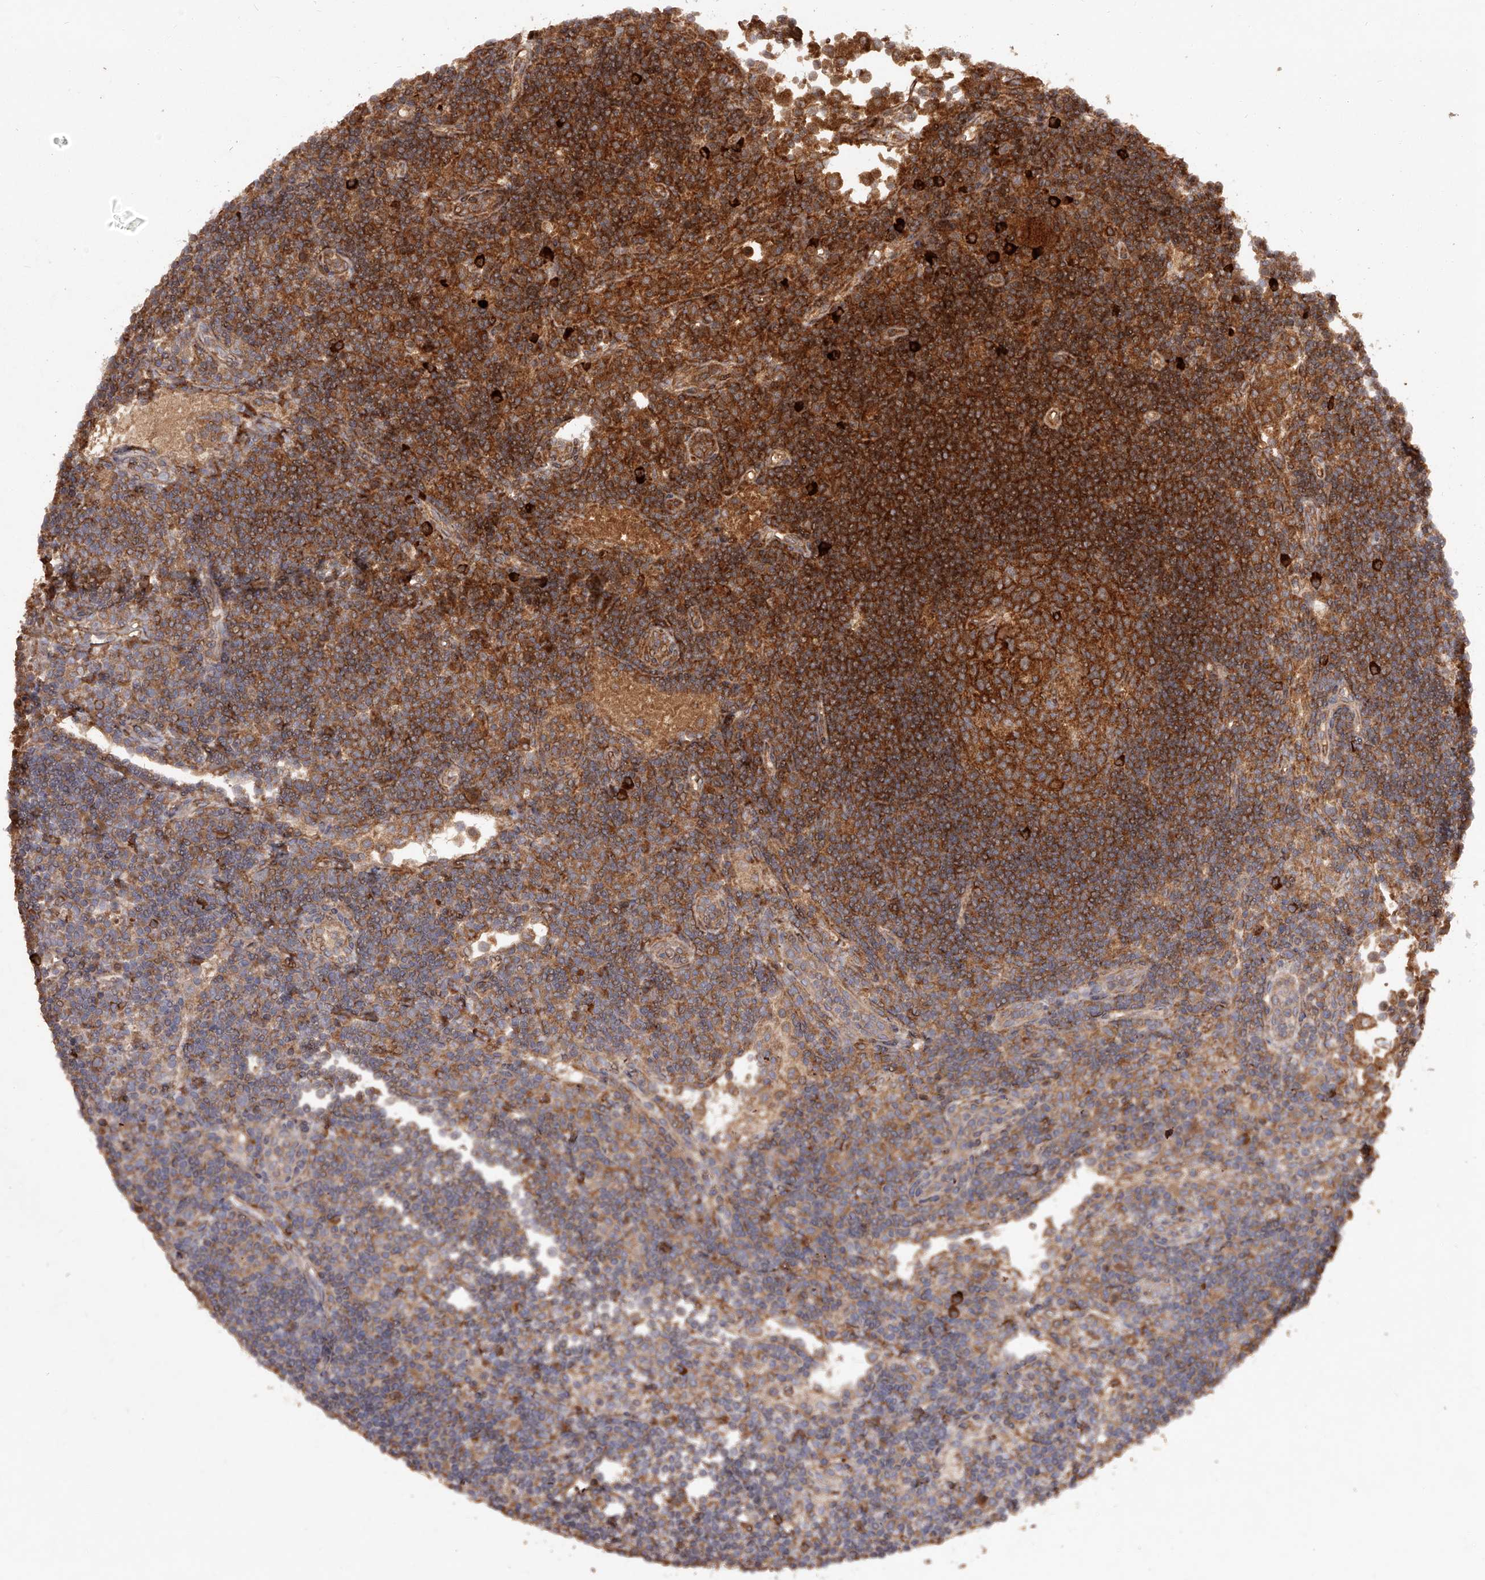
{"staining": {"intensity": "strong", "quantity": ">75%", "location": "cytoplasmic/membranous"}, "tissue": "lymph node", "cell_type": "Germinal center cells", "image_type": "normal", "snomed": [{"axis": "morphology", "description": "Normal tissue, NOS"}, {"axis": "topography", "description": "Lymph node"}], "caption": "DAB (3,3'-diaminobenzidine) immunohistochemical staining of unremarkable lymph node displays strong cytoplasmic/membranous protein expression in approximately >75% of germinal center cells.", "gene": "CRYZL1", "patient": {"sex": "female", "age": 53}}